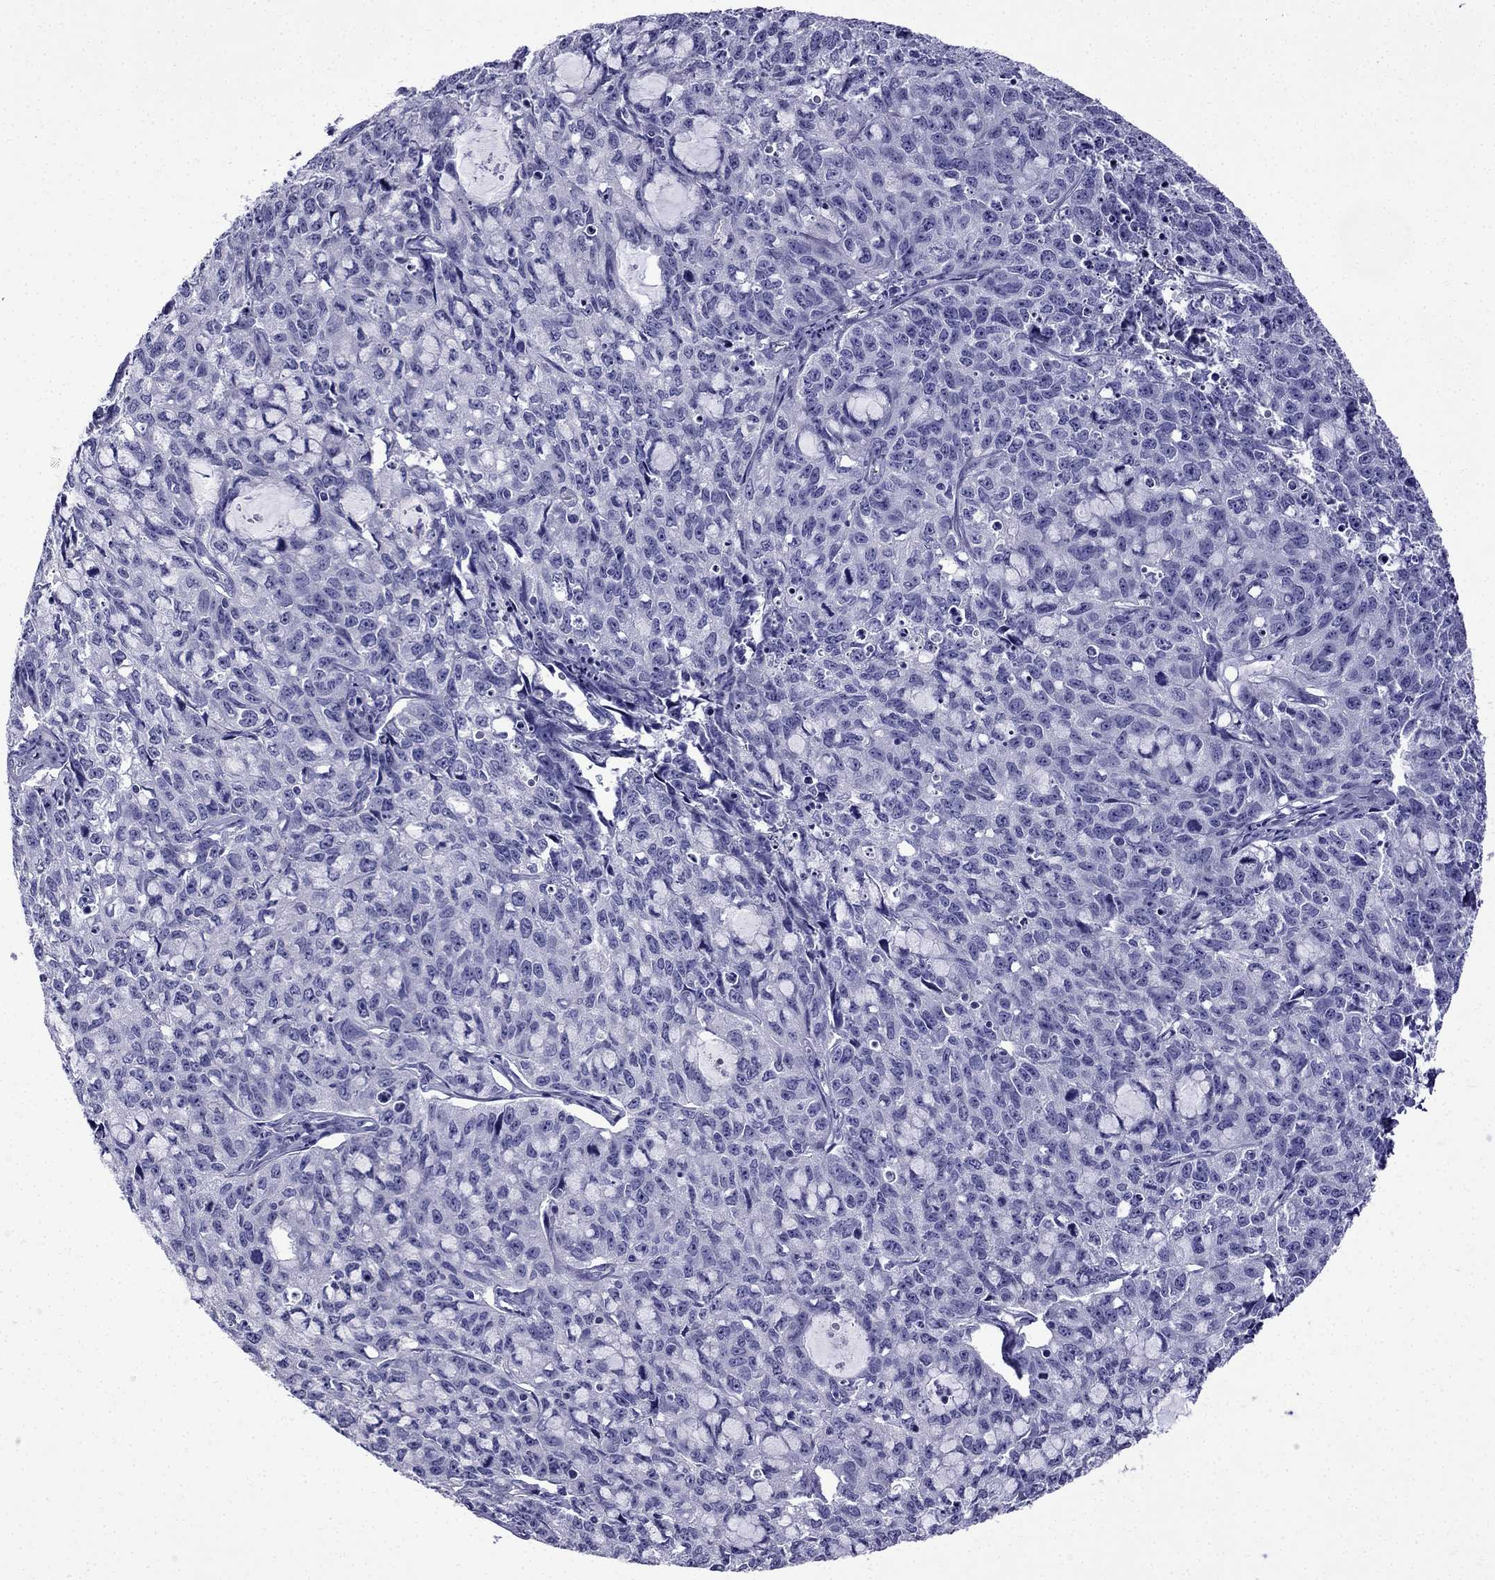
{"staining": {"intensity": "negative", "quantity": "none", "location": "none"}, "tissue": "cervical cancer", "cell_type": "Tumor cells", "image_type": "cancer", "snomed": [{"axis": "morphology", "description": "Squamous cell carcinoma, NOS"}, {"axis": "topography", "description": "Cervix"}], "caption": "The micrograph displays no staining of tumor cells in squamous cell carcinoma (cervical).", "gene": "ERC2", "patient": {"sex": "female", "age": 28}}